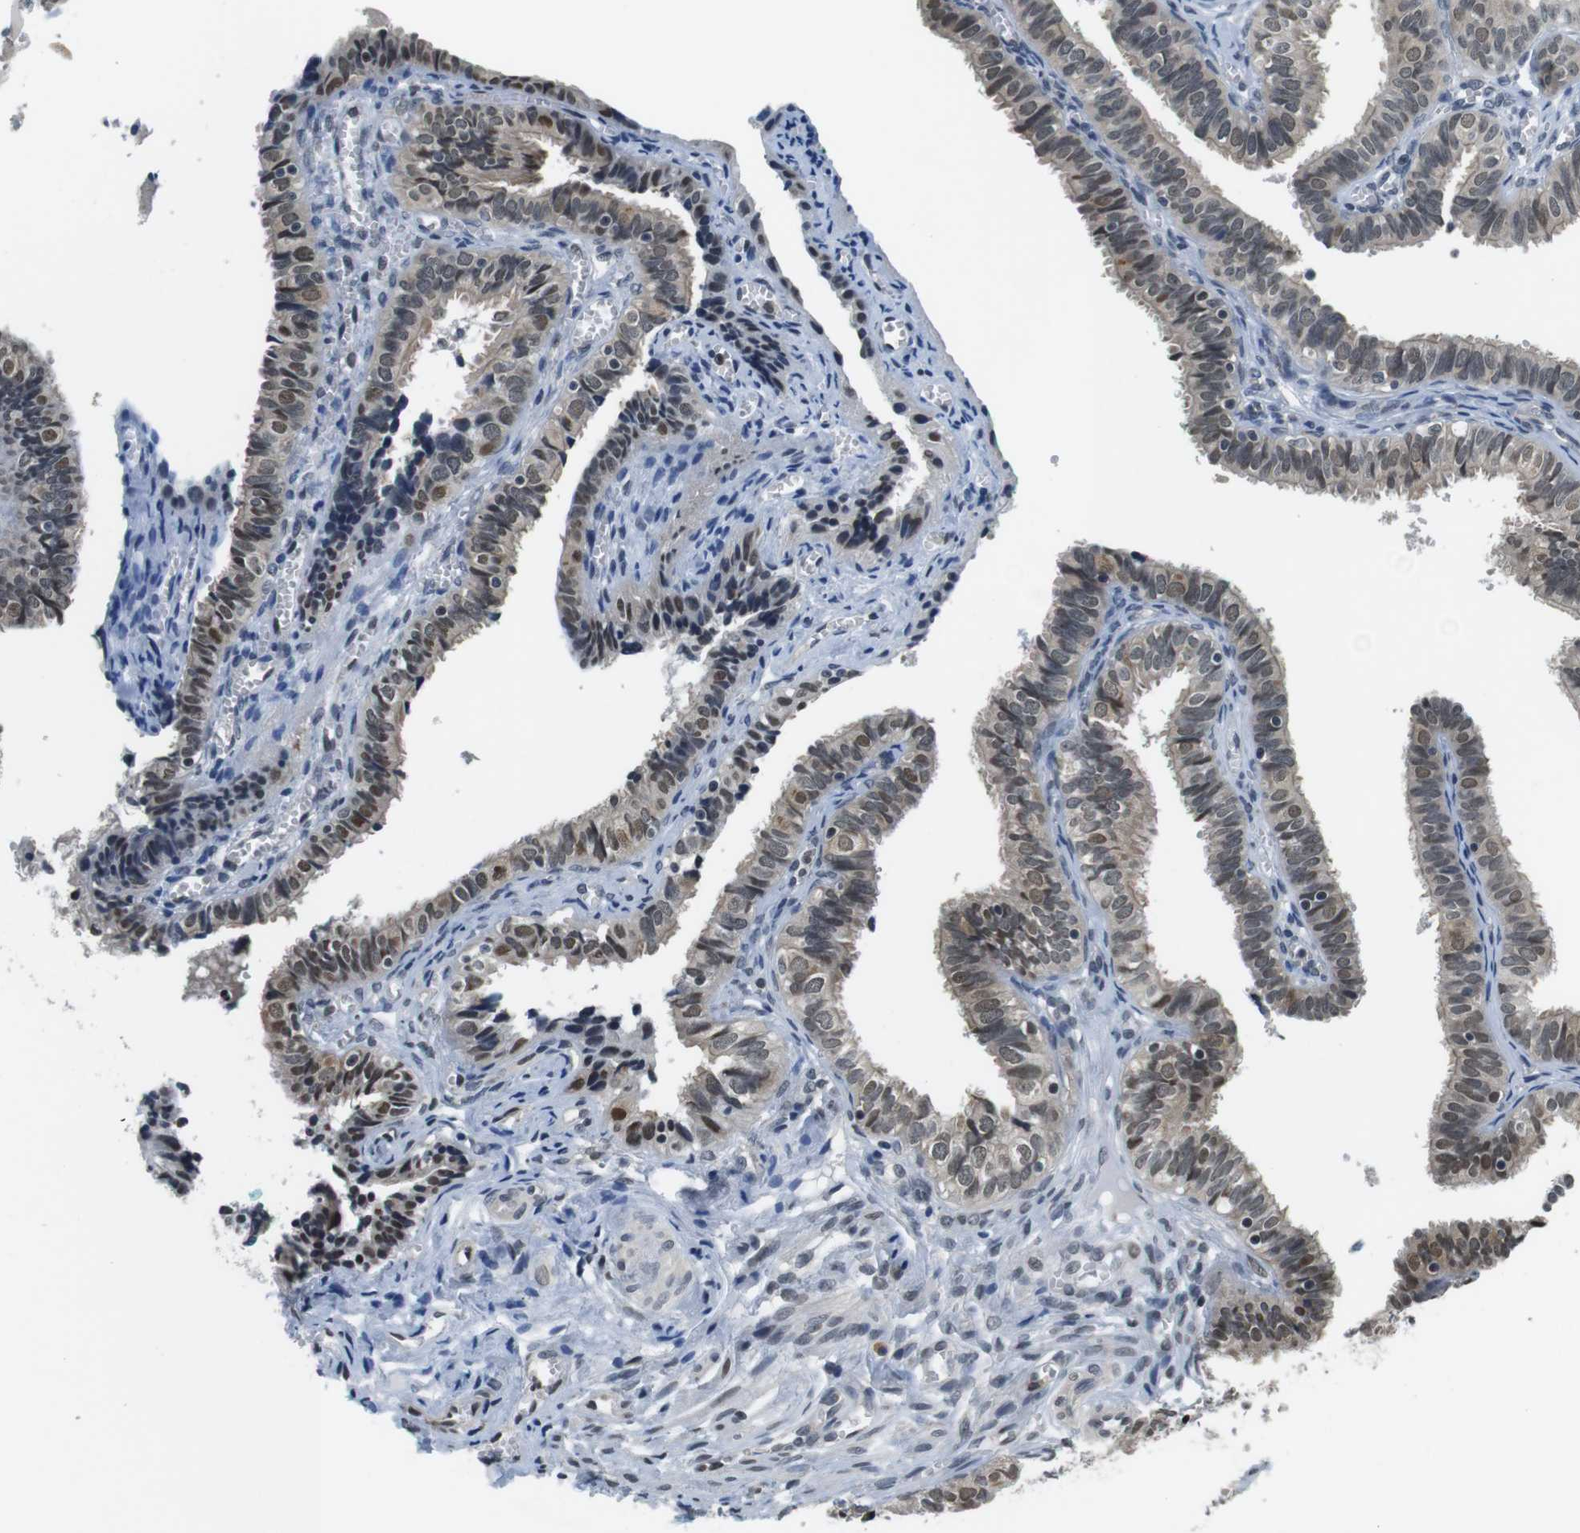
{"staining": {"intensity": "weak", "quantity": "25%-75%", "location": "cytoplasmic/membranous,nuclear"}, "tissue": "fallopian tube", "cell_type": "Glandular cells", "image_type": "normal", "snomed": [{"axis": "morphology", "description": "Normal tissue, NOS"}, {"axis": "topography", "description": "Fallopian tube"}], "caption": "Benign fallopian tube exhibits weak cytoplasmic/membranous,nuclear staining in about 25%-75% of glandular cells (brown staining indicates protein expression, while blue staining denotes nuclei)..", "gene": "NEK4", "patient": {"sex": "female", "age": 46}}